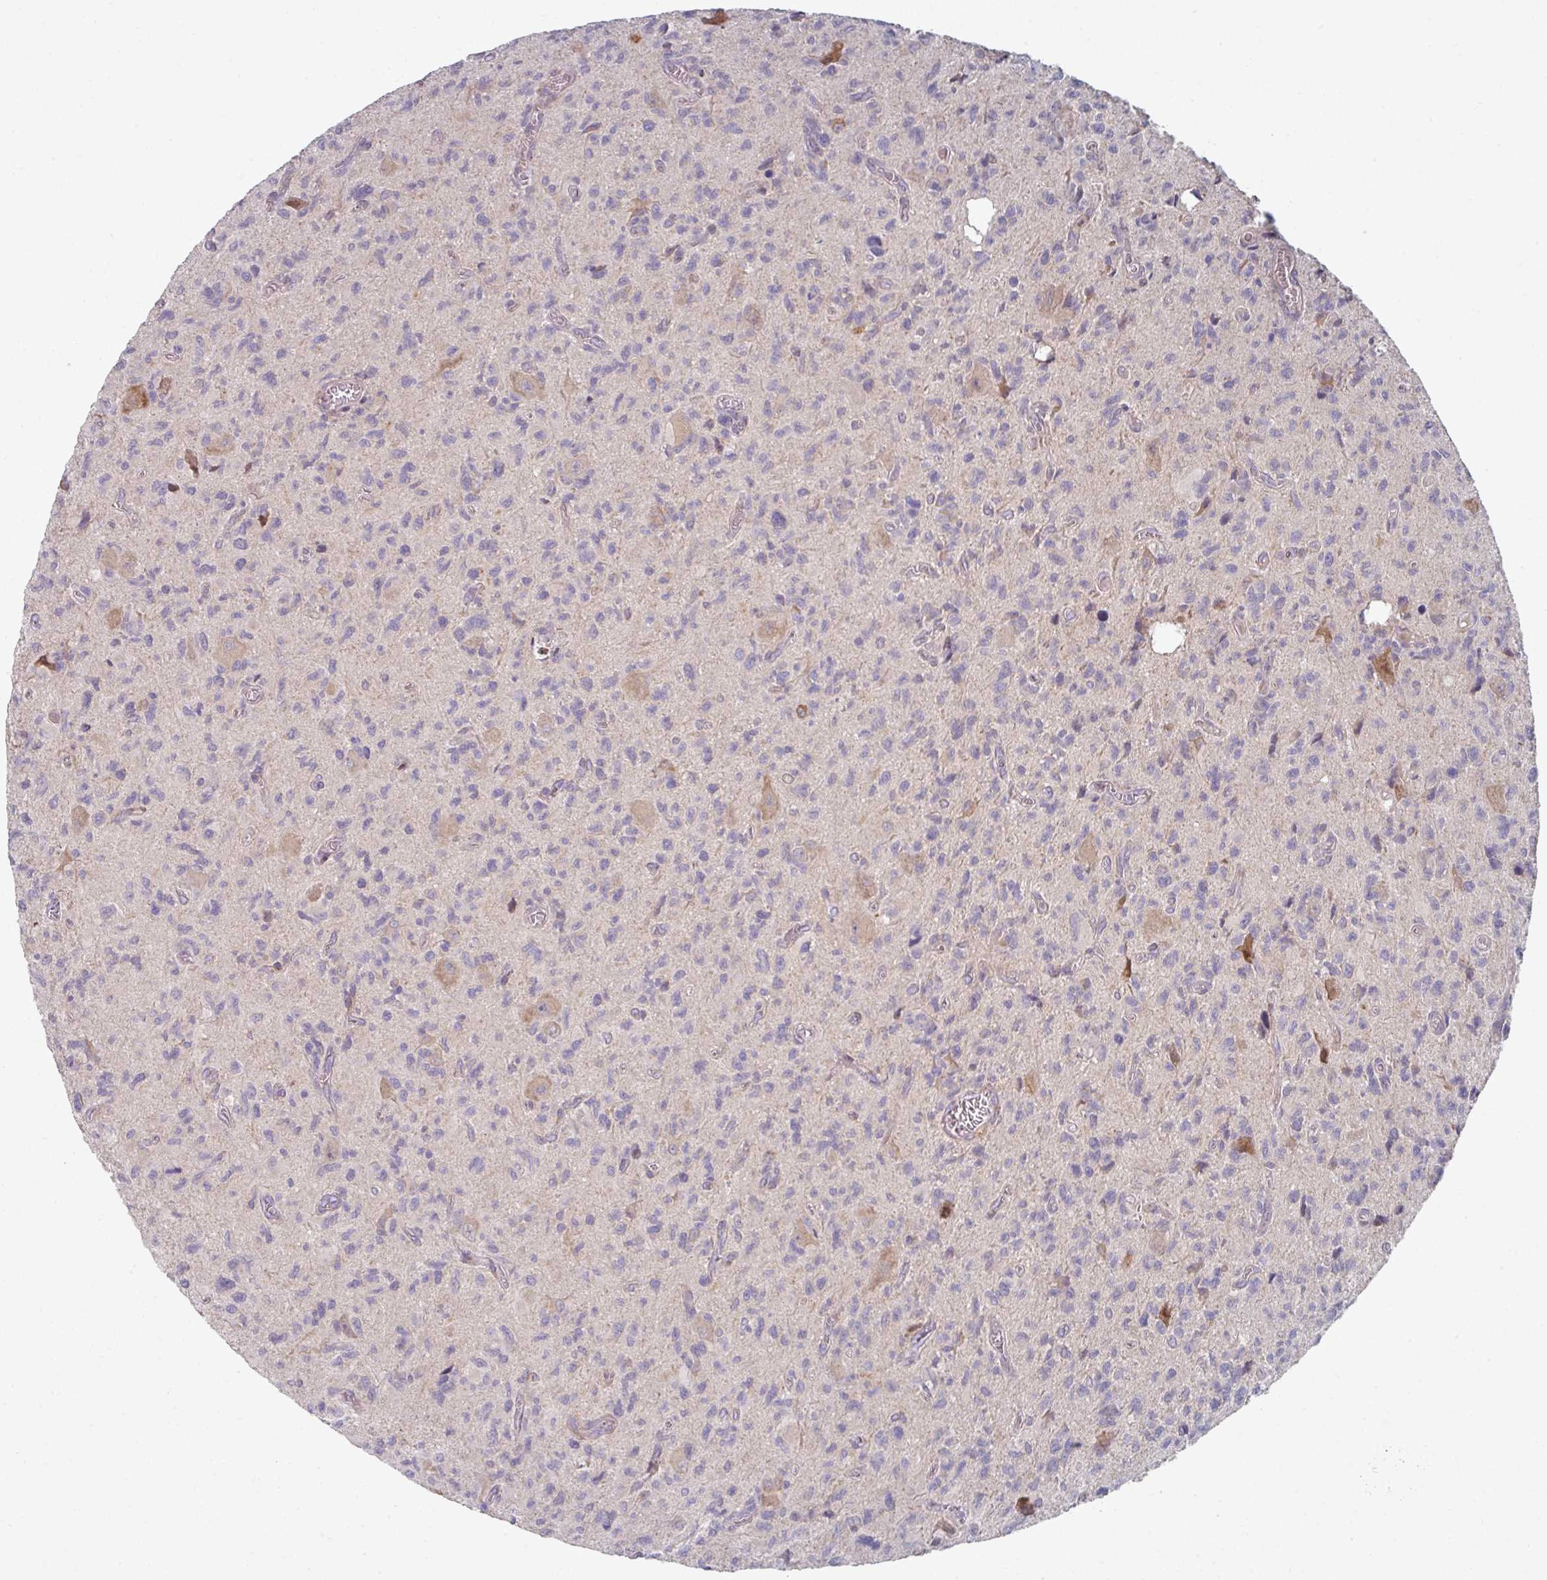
{"staining": {"intensity": "negative", "quantity": "none", "location": "none"}, "tissue": "glioma", "cell_type": "Tumor cells", "image_type": "cancer", "snomed": [{"axis": "morphology", "description": "Glioma, malignant, High grade"}, {"axis": "topography", "description": "Brain"}], "caption": "This histopathology image is of glioma stained with IHC to label a protein in brown with the nuclei are counter-stained blue. There is no positivity in tumor cells.", "gene": "WSB2", "patient": {"sex": "male", "age": 76}}